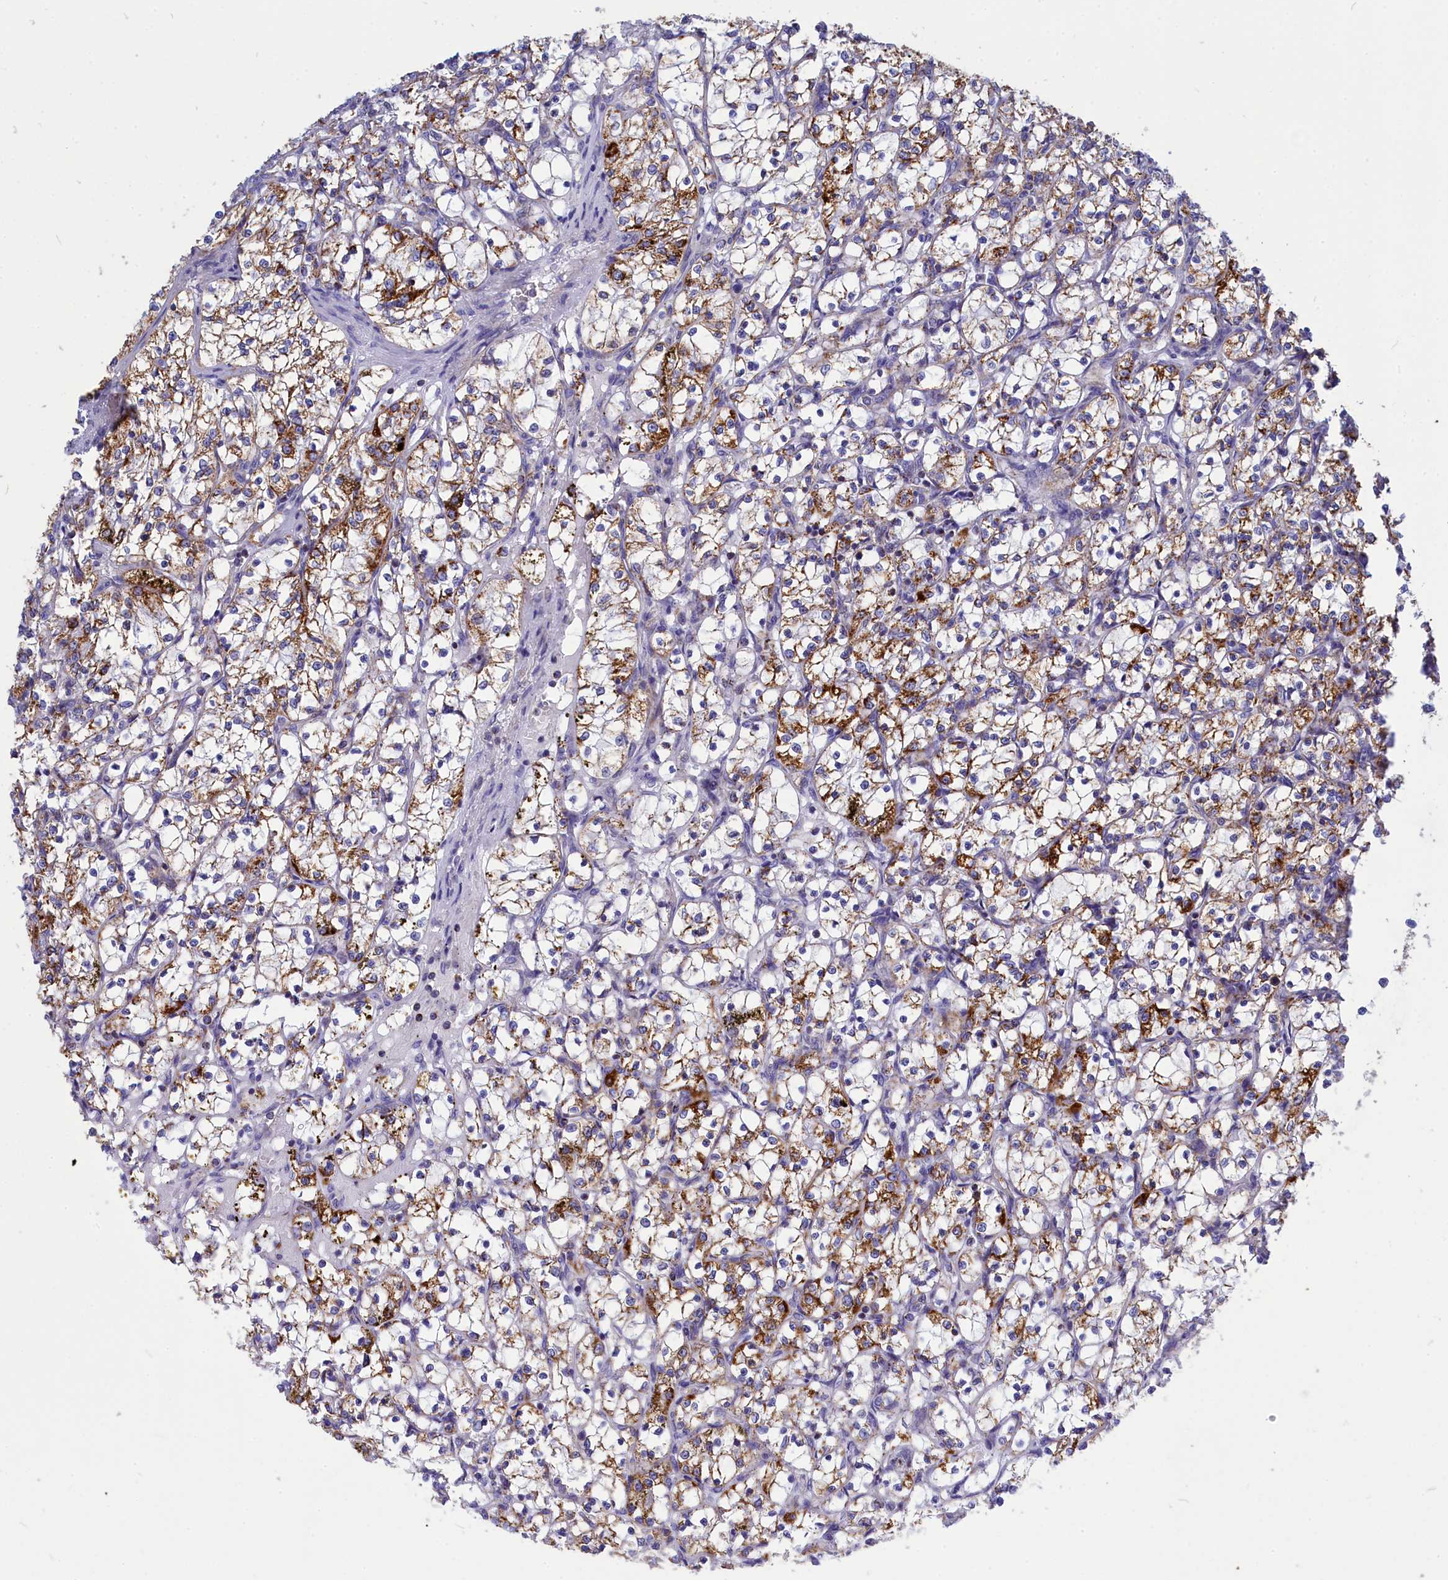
{"staining": {"intensity": "moderate", "quantity": "25%-75%", "location": "cytoplasmic/membranous"}, "tissue": "renal cancer", "cell_type": "Tumor cells", "image_type": "cancer", "snomed": [{"axis": "morphology", "description": "Adenocarcinoma, NOS"}, {"axis": "topography", "description": "Kidney"}], "caption": "Approximately 25%-75% of tumor cells in human adenocarcinoma (renal) show moderate cytoplasmic/membranous protein positivity as visualized by brown immunohistochemical staining.", "gene": "CCRL2", "patient": {"sex": "female", "age": 69}}